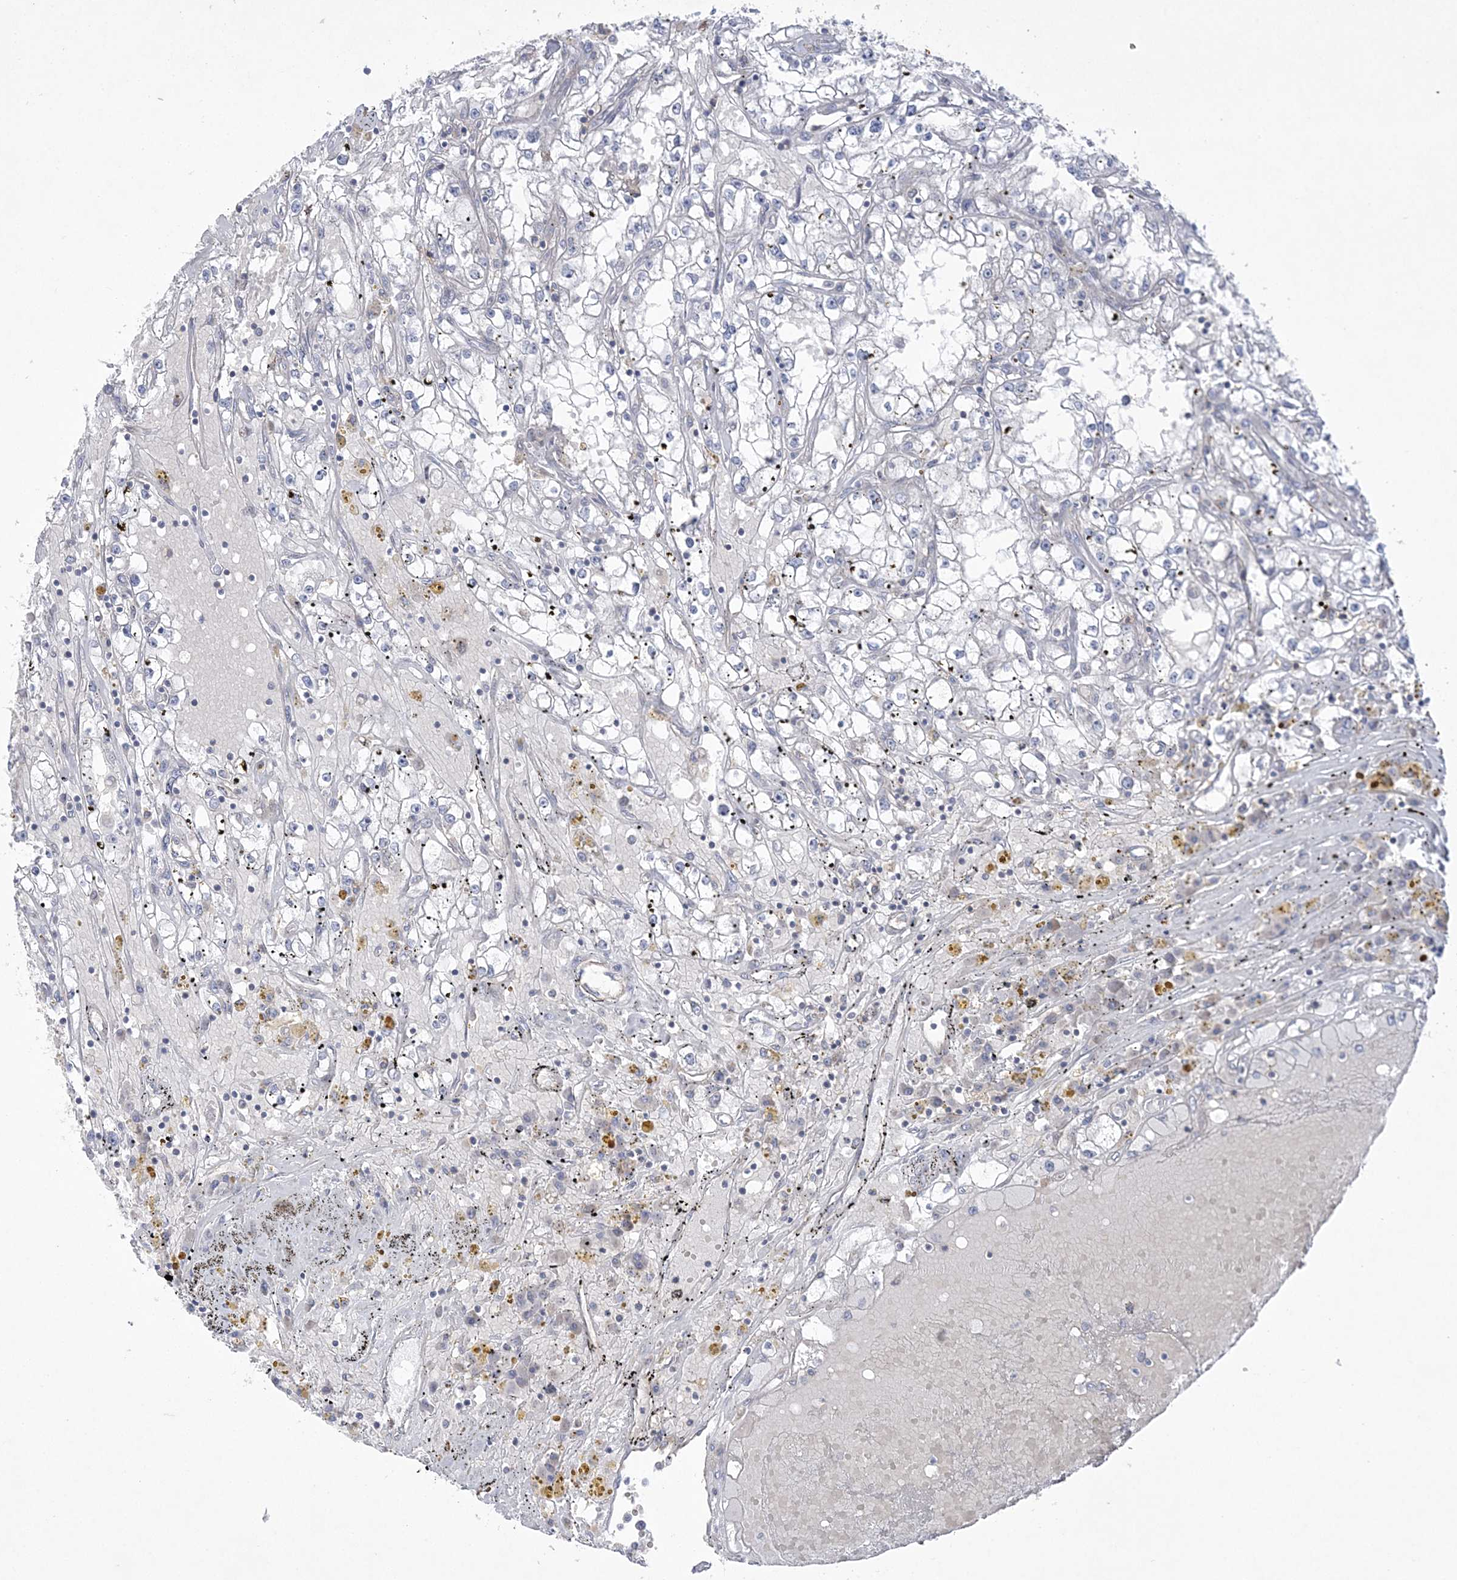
{"staining": {"intensity": "negative", "quantity": "none", "location": "none"}, "tissue": "renal cancer", "cell_type": "Tumor cells", "image_type": "cancer", "snomed": [{"axis": "morphology", "description": "Adenocarcinoma, NOS"}, {"axis": "topography", "description": "Kidney"}], "caption": "An image of human renal cancer is negative for staining in tumor cells.", "gene": "ADAMTS12", "patient": {"sex": "male", "age": 56}}